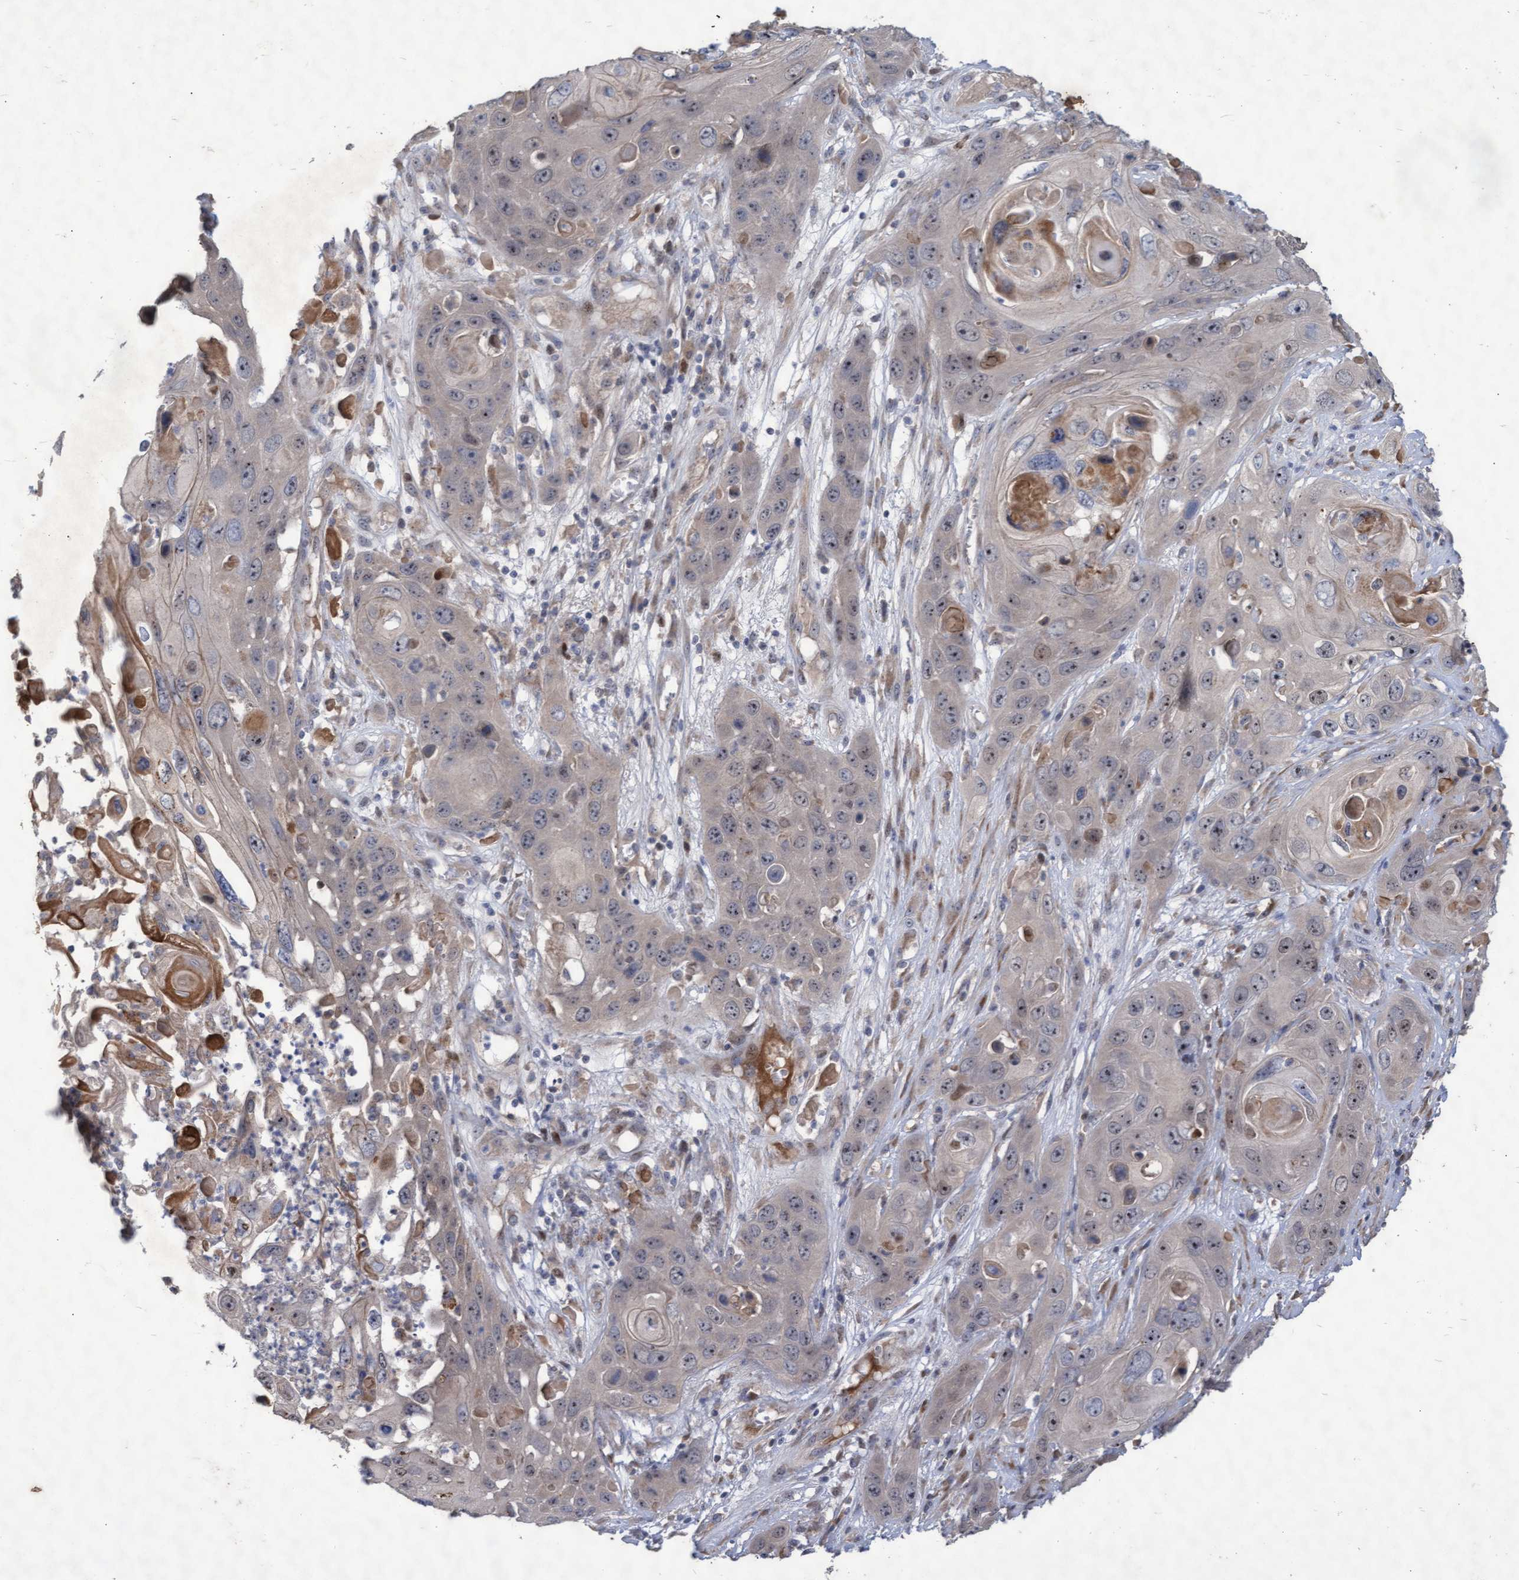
{"staining": {"intensity": "weak", "quantity": "<25%", "location": "nuclear"}, "tissue": "skin cancer", "cell_type": "Tumor cells", "image_type": "cancer", "snomed": [{"axis": "morphology", "description": "Squamous cell carcinoma, NOS"}, {"axis": "topography", "description": "Skin"}], "caption": "IHC of human skin squamous cell carcinoma displays no positivity in tumor cells. The staining was performed using DAB to visualize the protein expression in brown, while the nuclei were stained in blue with hematoxylin (Magnification: 20x).", "gene": "ABCF2", "patient": {"sex": "male", "age": 55}}